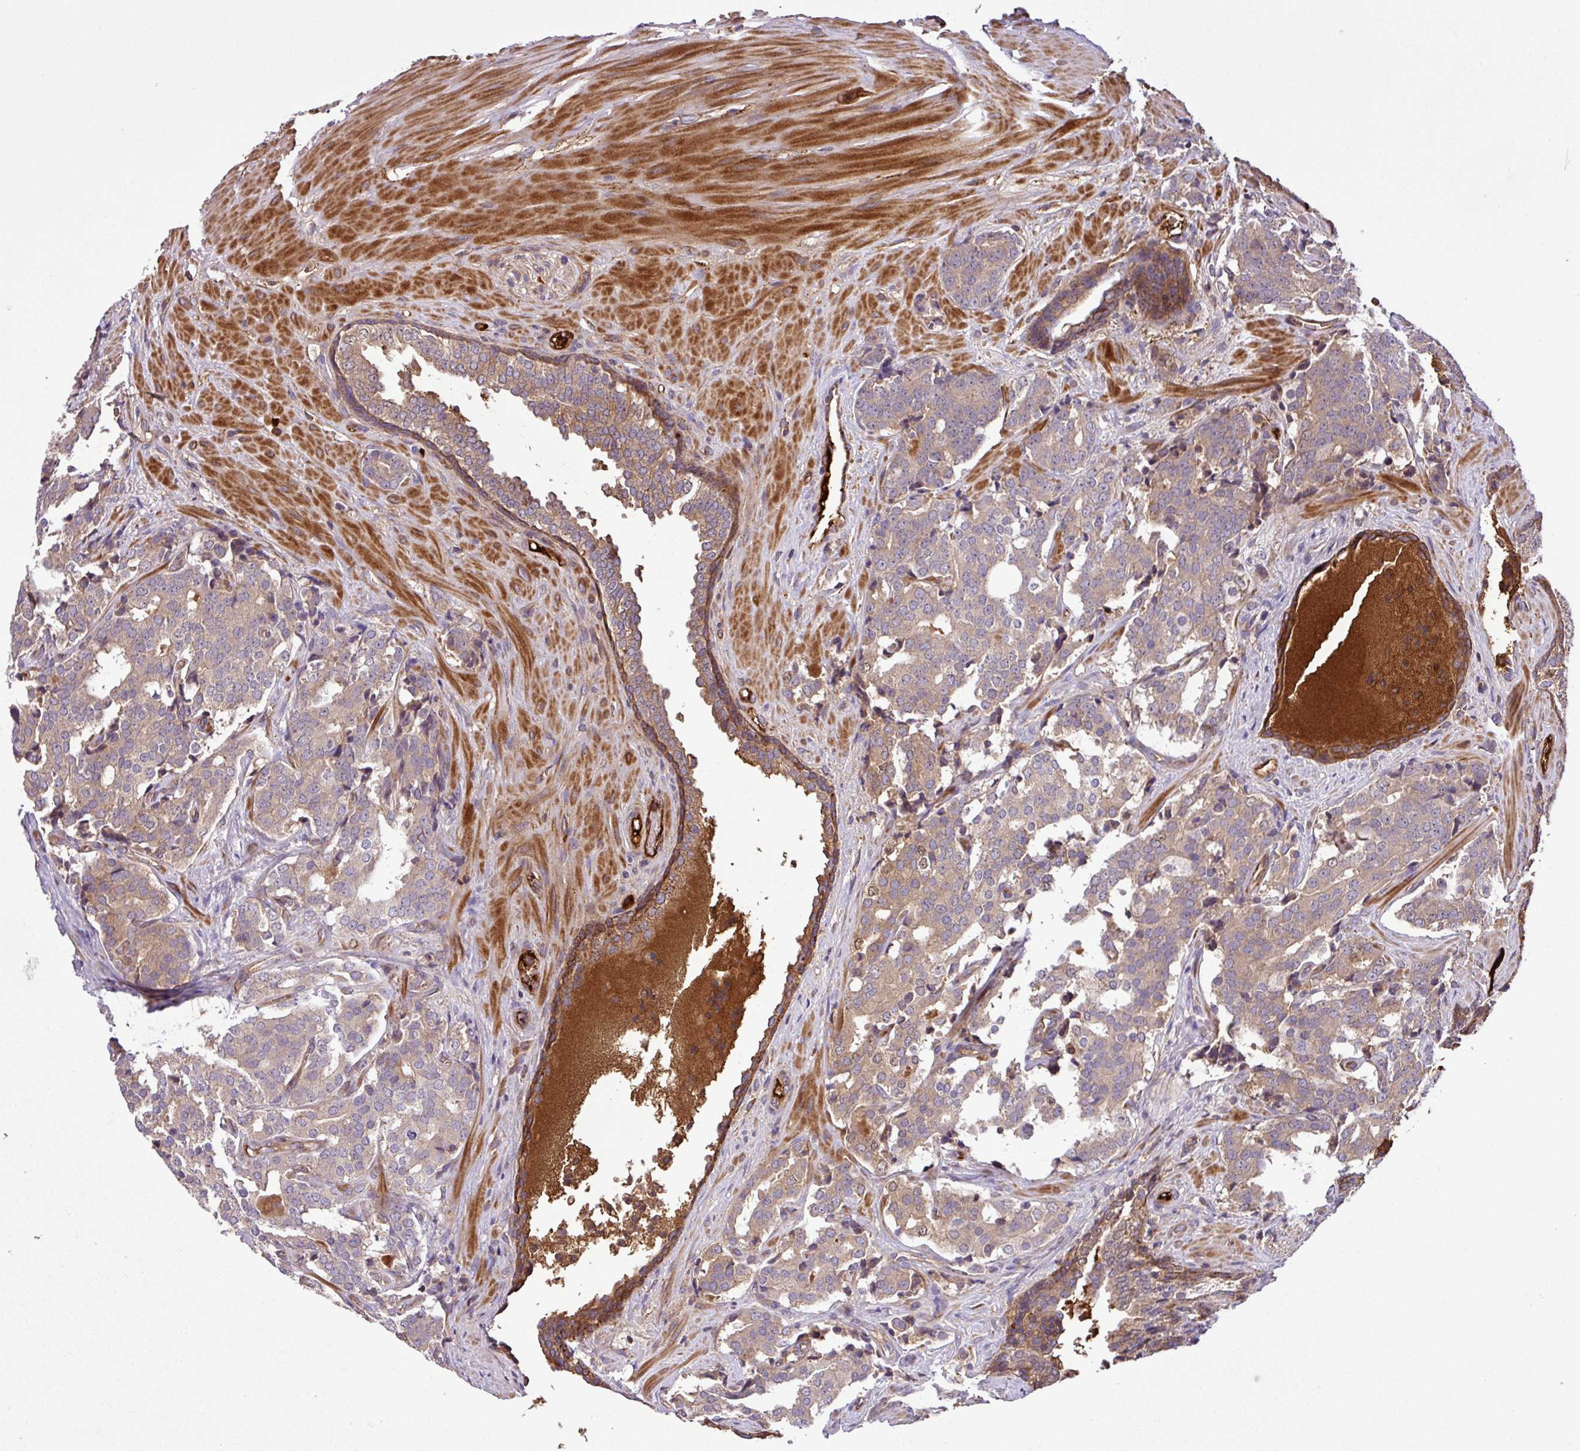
{"staining": {"intensity": "weak", "quantity": "25%-75%", "location": "cytoplasmic/membranous"}, "tissue": "prostate cancer", "cell_type": "Tumor cells", "image_type": "cancer", "snomed": [{"axis": "morphology", "description": "Adenocarcinoma, High grade"}, {"axis": "topography", "description": "Prostate"}], "caption": "Brown immunohistochemical staining in high-grade adenocarcinoma (prostate) demonstrates weak cytoplasmic/membranous positivity in about 25%-75% of tumor cells.", "gene": "ZNF266", "patient": {"sex": "male", "age": 63}}